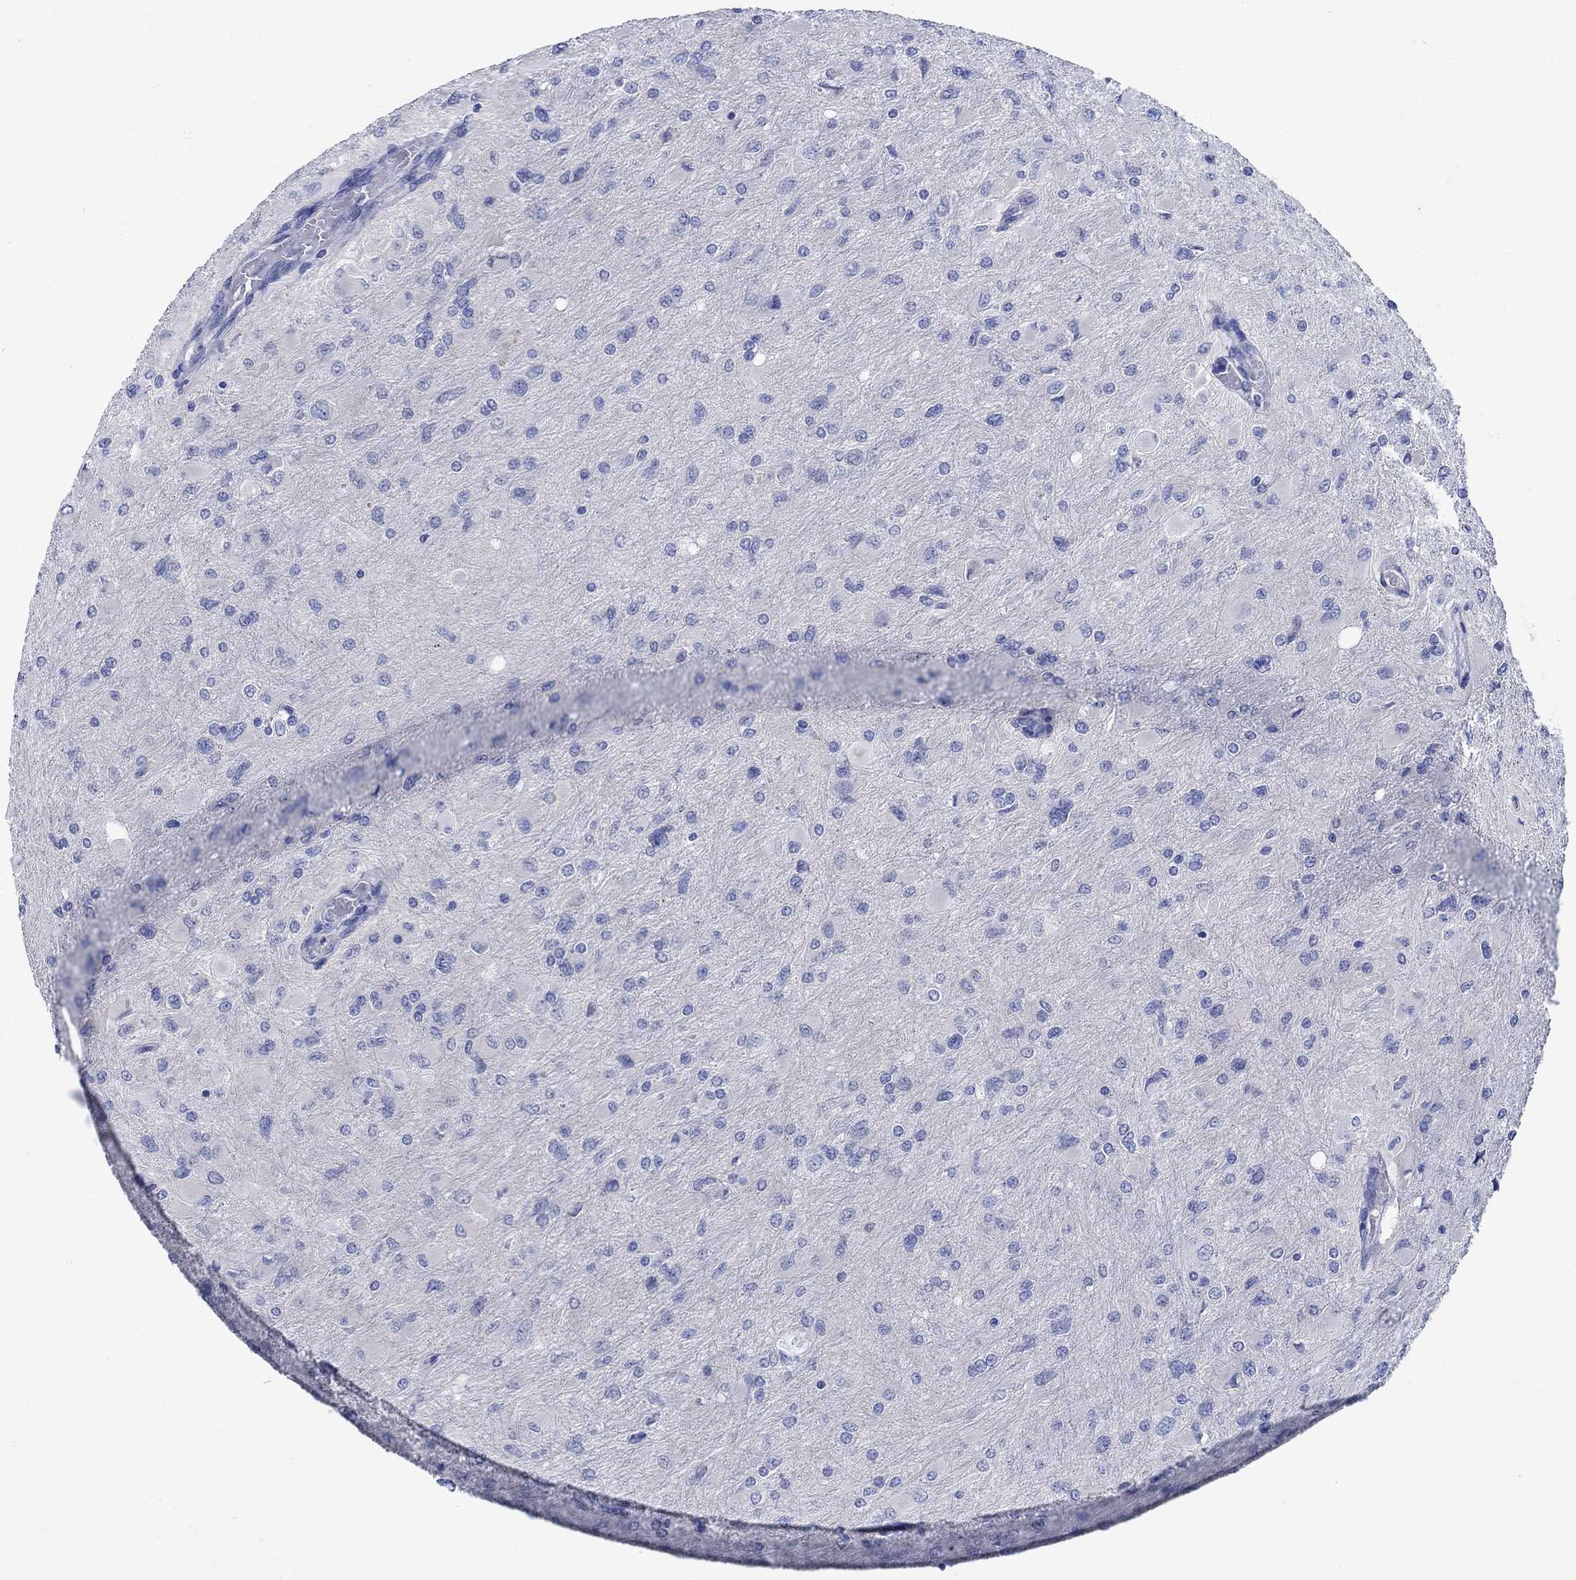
{"staining": {"intensity": "negative", "quantity": "none", "location": "none"}, "tissue": "glioma", "cell_type": "Tumor cells", "image_type": "cancer", "snomed": [{"axis": "morphology", "description": "Glioma, malignant, High grade"}, {"axis": "topography", "description": "Cerebral cortex"}], "caption": "Immunohistochemical staining of malignant glioma (high-grade) displays no significant expression in tumor cells.", "gene": "TRIM16", "patient": {"sex": "female", "age": 36}}